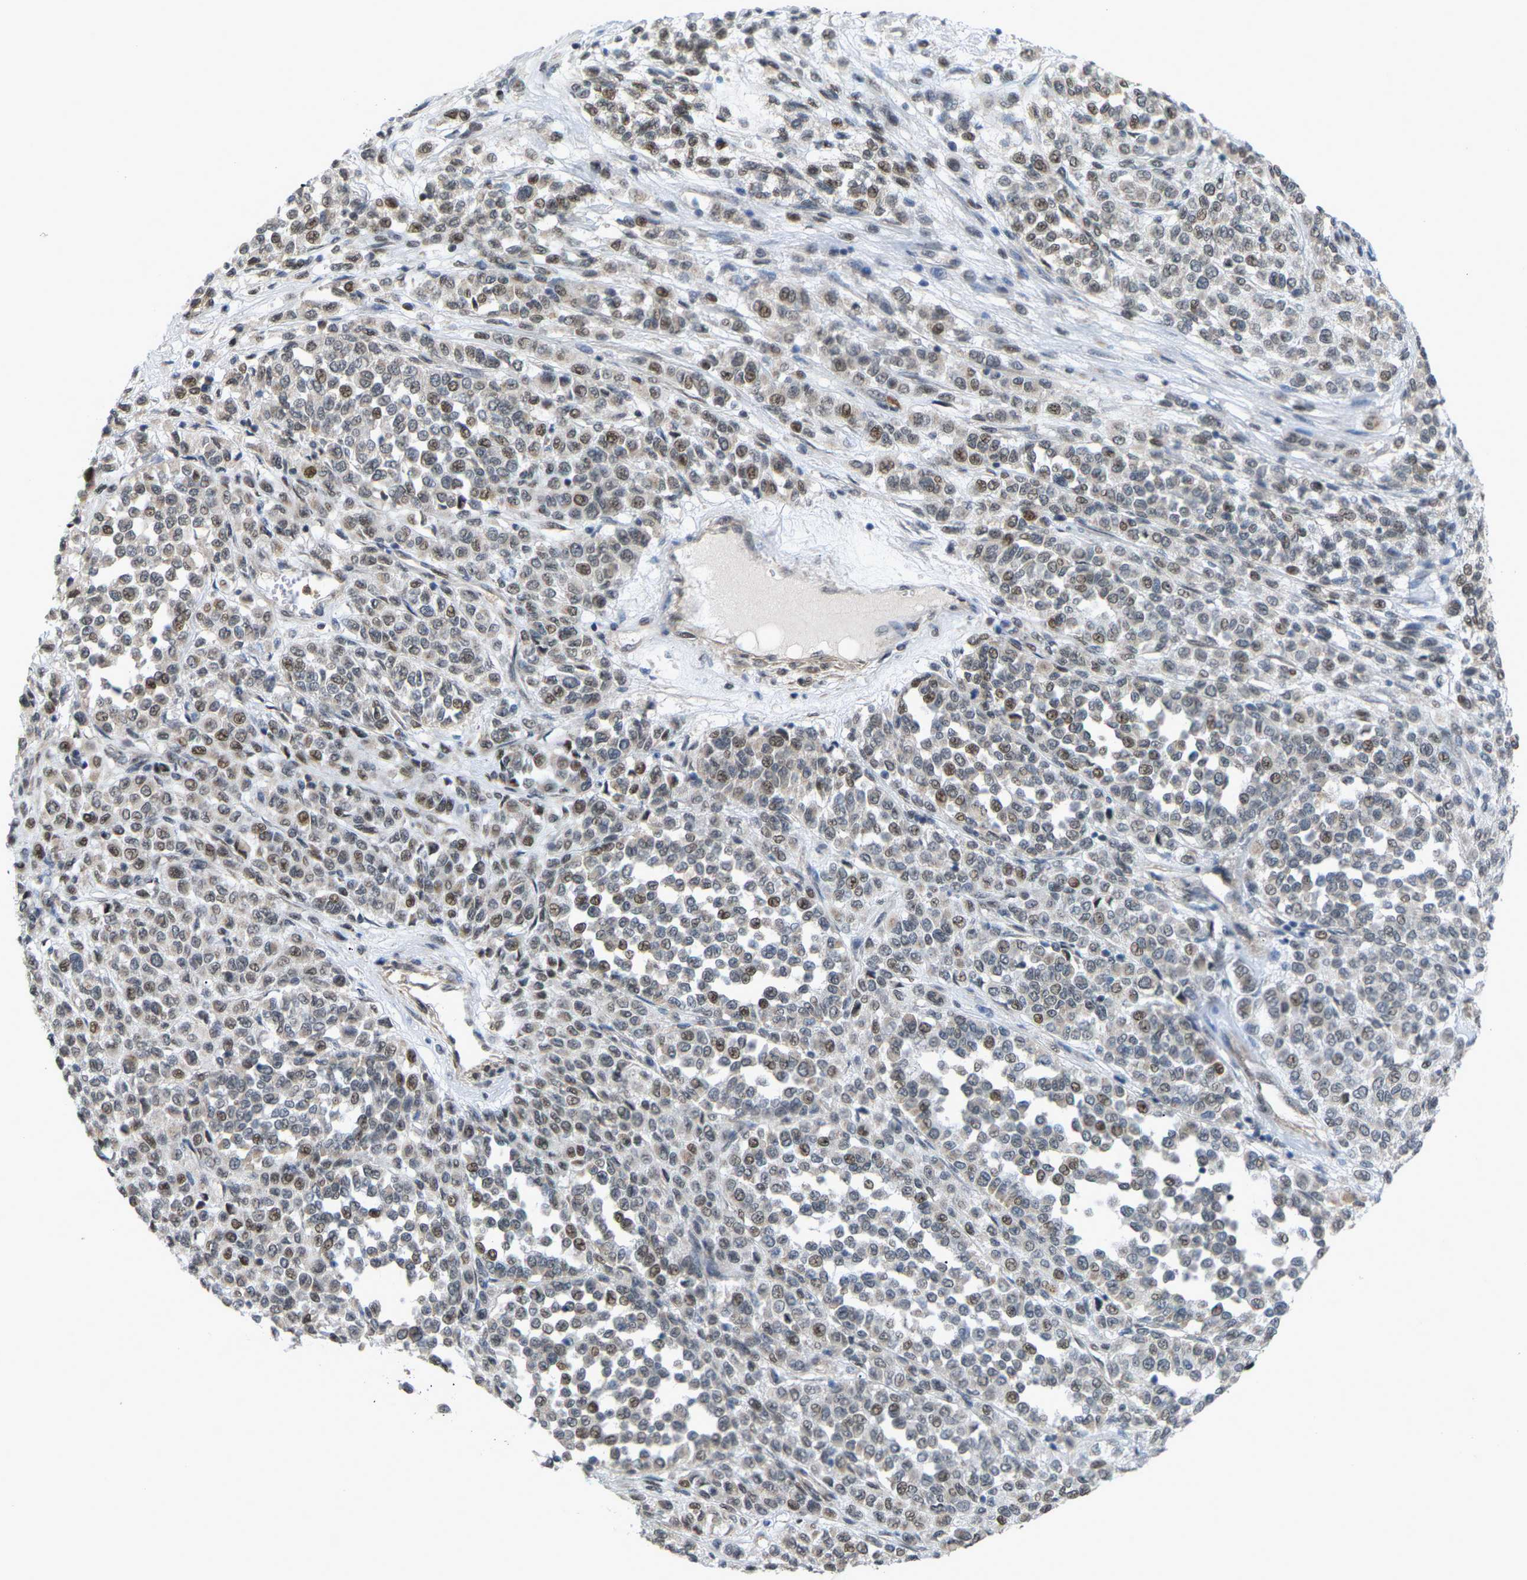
{"staining": {"intensity": "weak", "quantity": "25%-75%", "location": "nuclear"}, "tissue": "melanoma", "cell_type": "Tumor cells", "image_type": "cancer", "snomed": [{"axis": "morphology", "description": "Malignant melanoma, Metastatic site"}, {"axis": "topography", "description": "Pancreas"}], "caption": "Immunohistochemical staining of malignant melanoma (metastatic site) shows weak nuclear protein expression in about 25%-75% of tumor cells.", "gene": "CROT", "patient": {"sex": "female", "age": 30}}